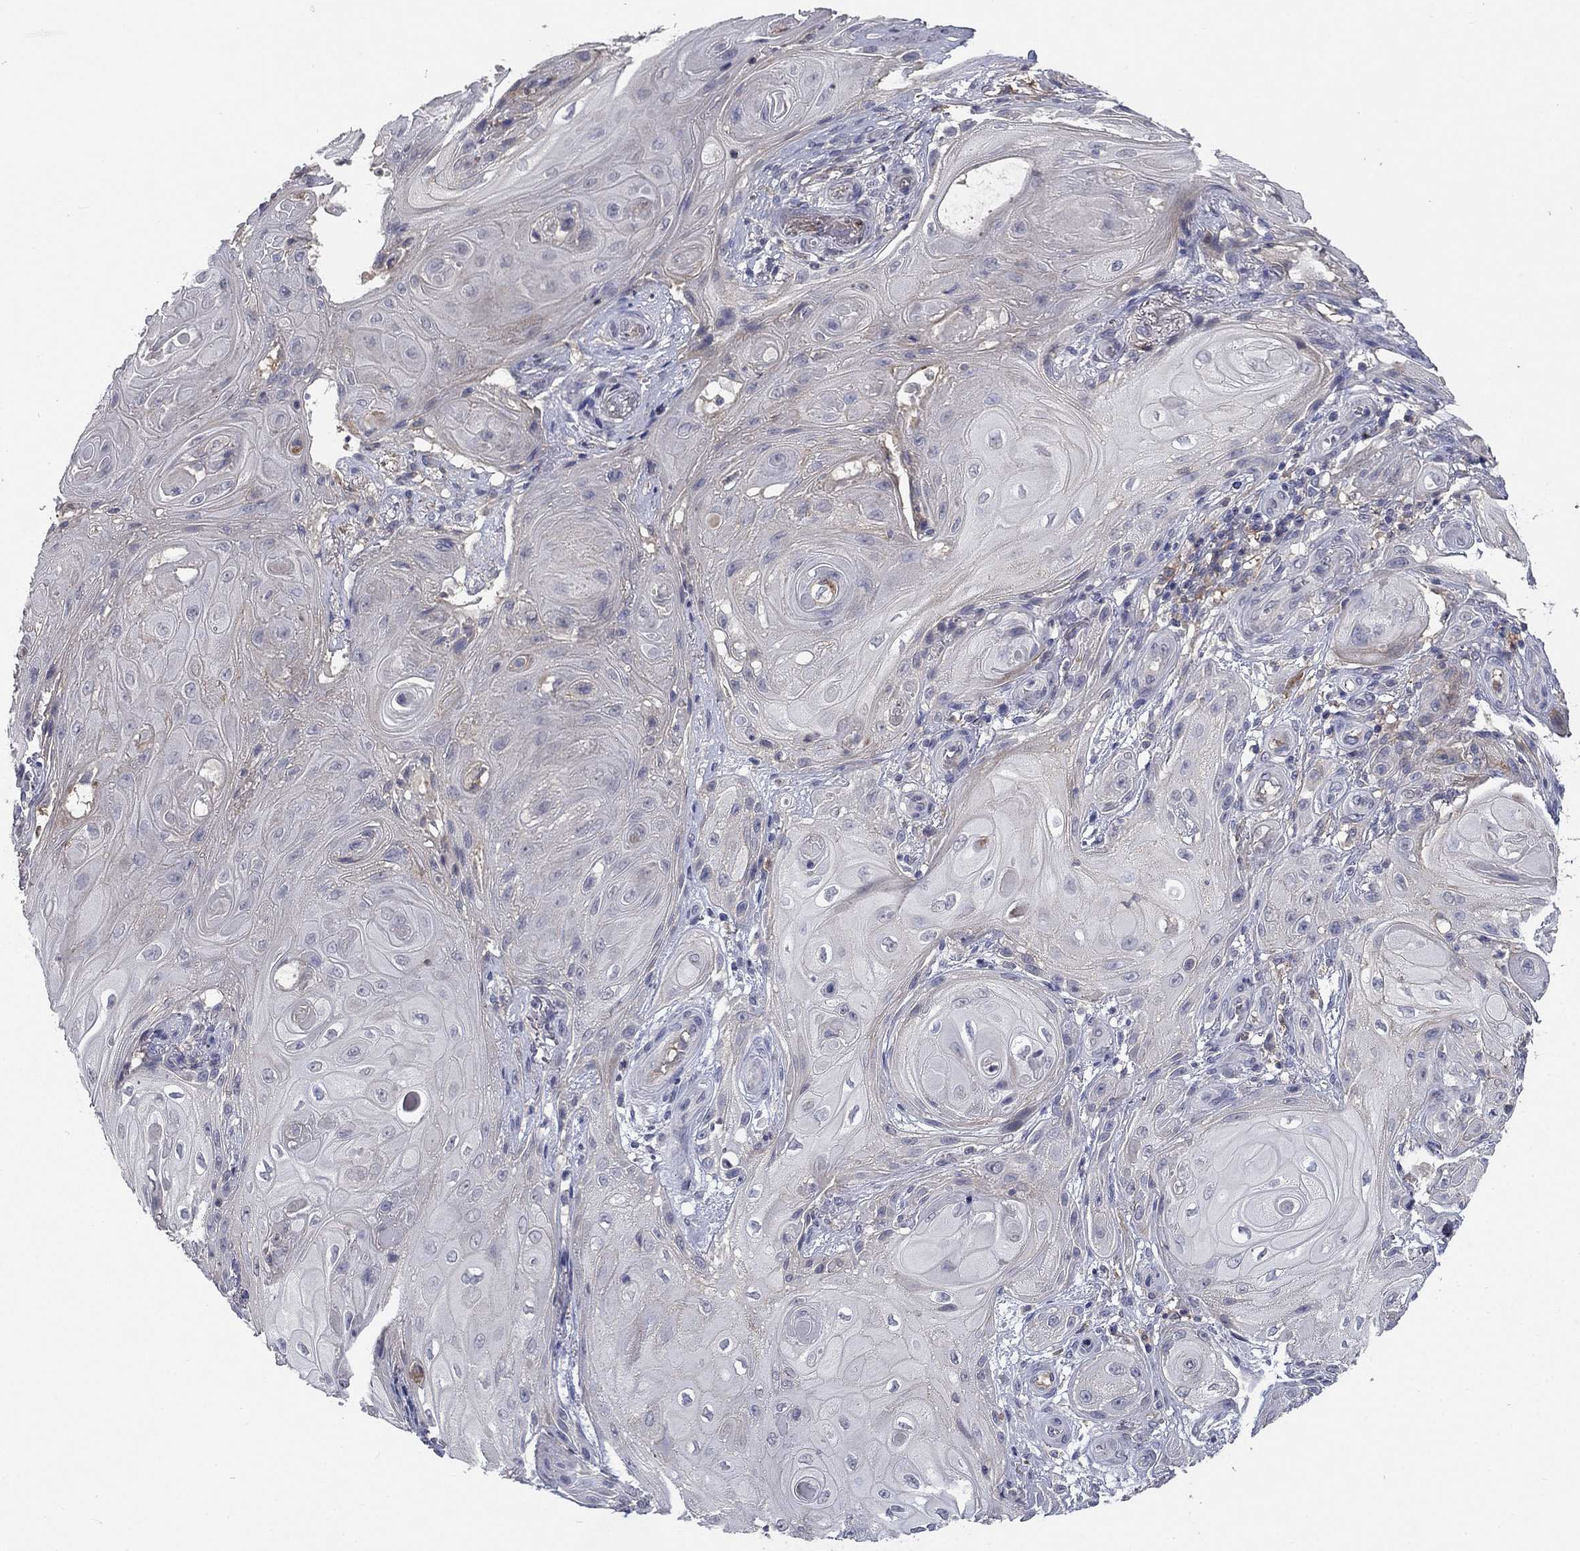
{"staining": {"intensity": "negative", "quantity": "none", "location": "none"}, "tissue": "skin cancer", "cell_type": "Tumor cells", "image_type": "cancer", "snomed": [{"axis": "morphology", "description": "Squamous cell carcinoma, NOS"}, {"axis": "topography", "description": "Skin"}], "caption": "The immunohistochemistry (IHC) photomicrograph has no significant staining in tumor cells of skin squamous cell carcinoma tissue.", "gene": "CD274", "patient": {"sex": "male", "age": 62}}